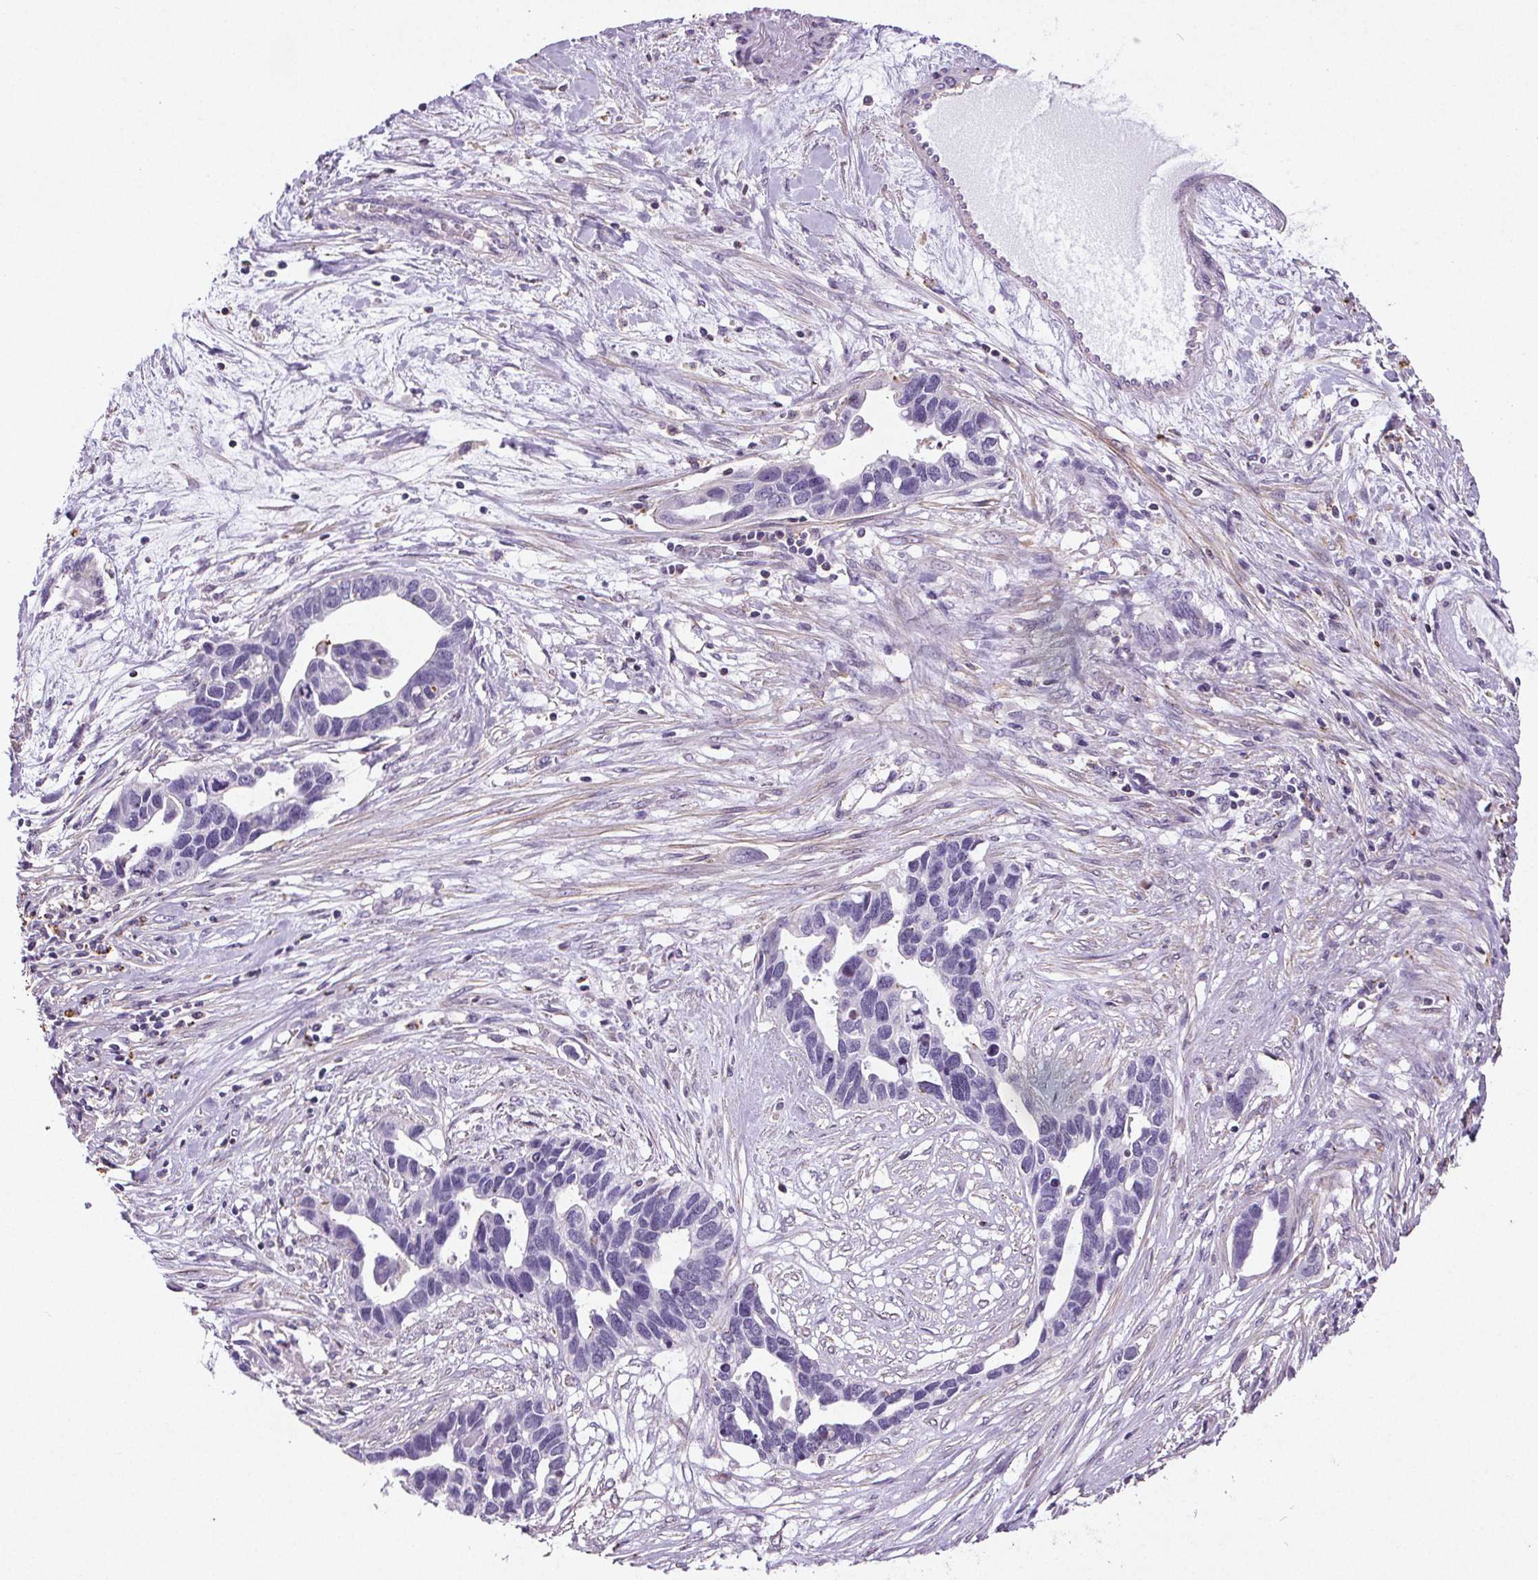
{"staining": {"intensity": "negative", "quantity": "none", "location": "none"}, "tissue": "ovarian cancer", "cell_type": "Tumor cells", "image_type": "cancer", "snomed": [{"axis": "morphology", "description": "Cystadenocarcinoma, serous, NOS"}, {"axis": "topography", "description": "Ovary"}], "caption": "Histopathology image shows no protein staining in tumor cells of serous cystadenocarcinoma (ovarian) tissue.", "gene": "C19orf84", "patient": {"sex": "female", "age": 54}}